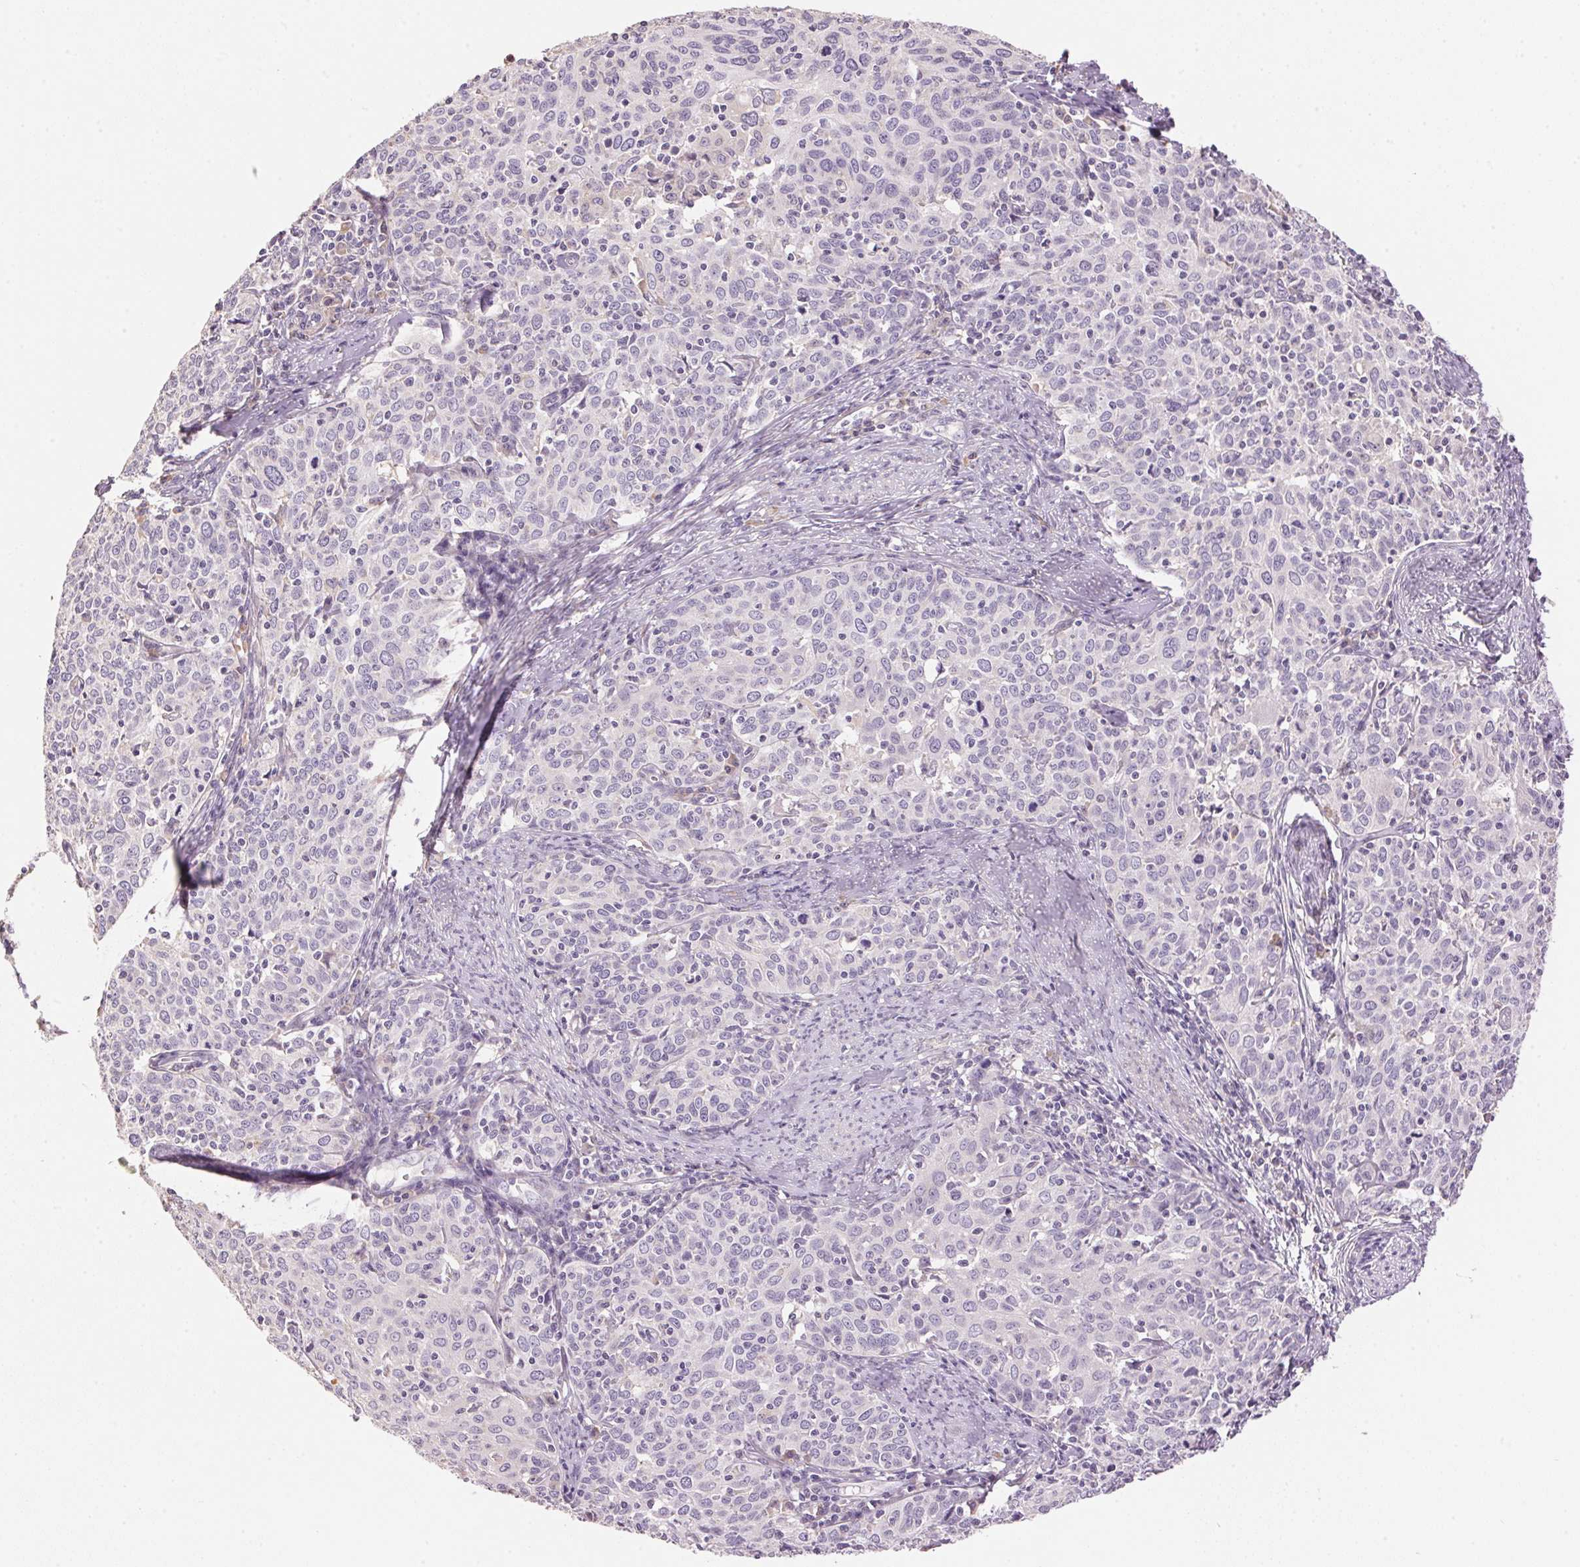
{"staining": {"intensity": "negative", "quantity": "none", "location": "none"}, "tissue": "cervical cancer", "cell_type": "Tumor cells", "image_type": "cancer", "snomed": [{"axis": "morphology", "description": "Squamous cell carcinoma, NOS"}, {"axis": "topography", "description": "Cervix"}], "caption": "Immunohistochemical staining of cervical cancer reveals no significant positivity in tumor cells.", "gene": "LYZL6", "patient": {"sex": "female", "age": 62}}